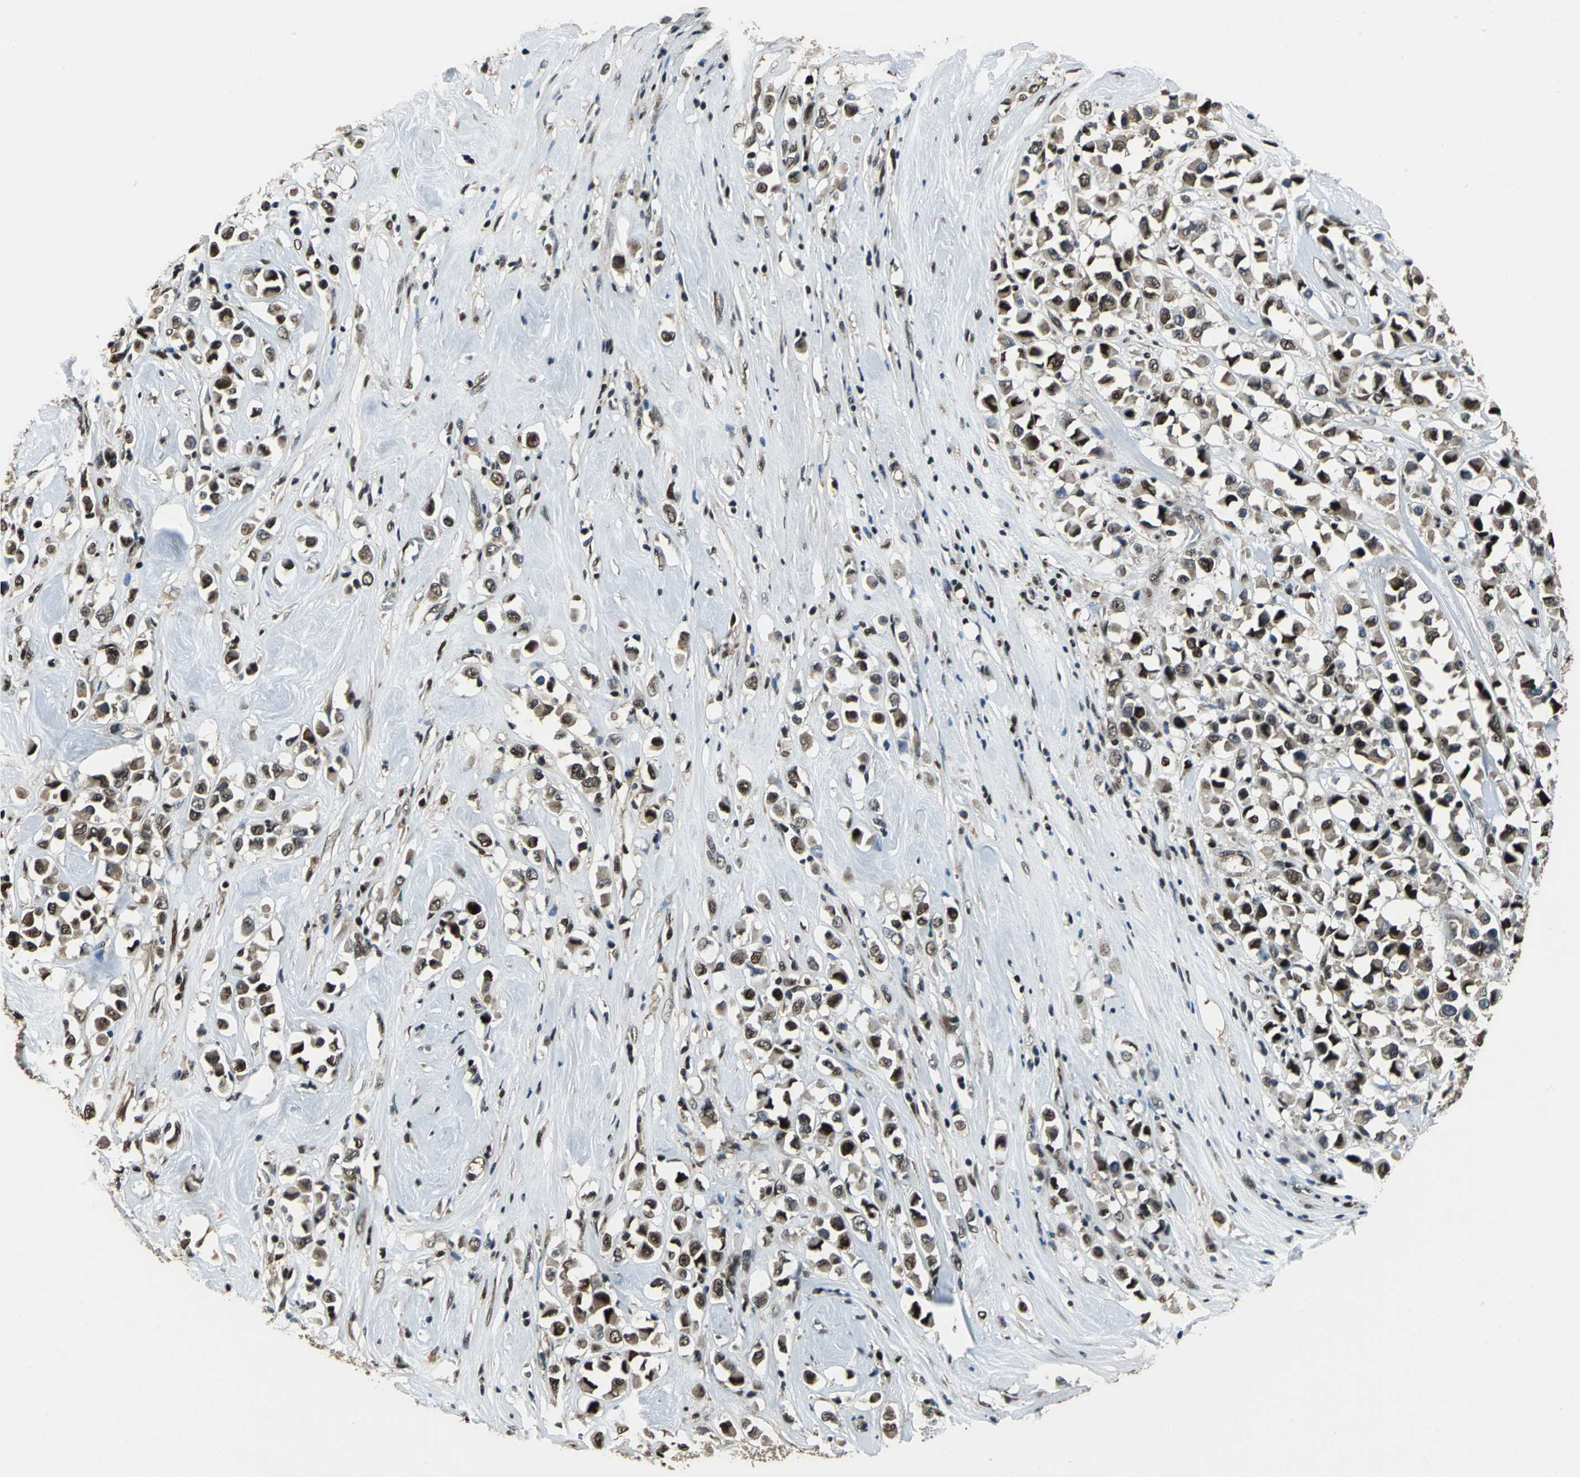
{"staining": {"intensity": "strong", "quantity": ">75%", "location": "nuclear"}, "tissue": "breast cancer", "cell_type": "Tumor cells", "image_type": "cancer", "snomed": [{"axis": "morphology", "description": "Duct carcinoma"}, {"axis": "topography", "description": "Breast"}], "caption": "Breast cancer was stained to show a protein in brown. There is high levels of strong nuclear staining in about >75% of tumor cells.", "gene": "MIS18BP1", "patient": {"sex": "female", "age": 61}}